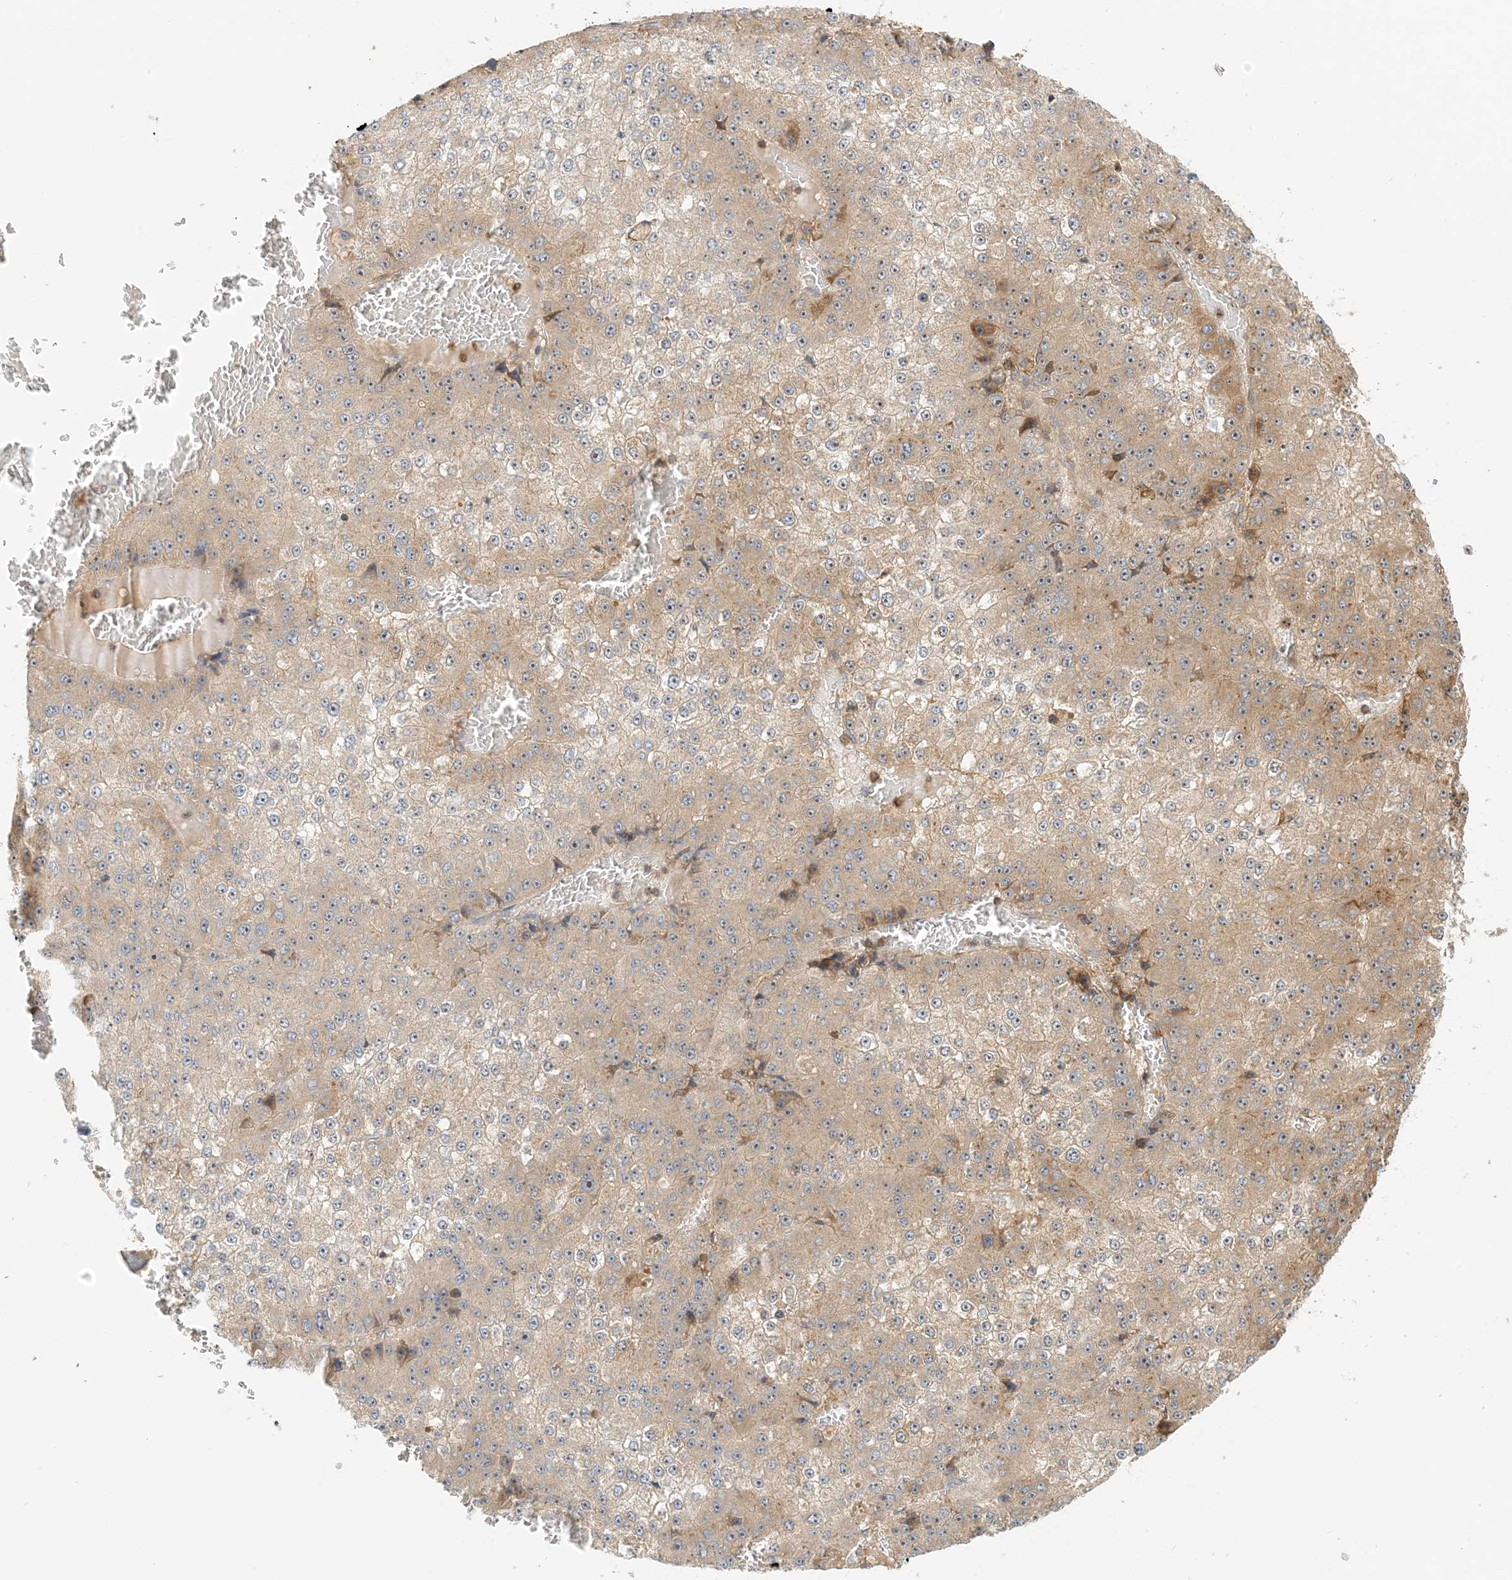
{"staining": {"intensity": "weak", "quantity": ">75%", "location": "cytoplasmic/membranous"}, "tissue": "liver cancer", "cell_type": "Tumor cells", "image_type": "cancer", "snomed": [{"axis": "morphology", "description": "Carcinoma, Hepatocellular, NOS"}, {"axis": "topography", "description": "Liver"}], "caption": "High-magnification brightfield microscopy of liver cancer (hepatocellular carcinoma) stained with DAB (brown) and counterstained with hematoxylin (blue). tumor cells exhibit weak cytoplasmic/membranous staining is appreciated in approximately>75% of cells.", "gene": "COLEC11", "patient": {"sex": "female", "age": 73}}